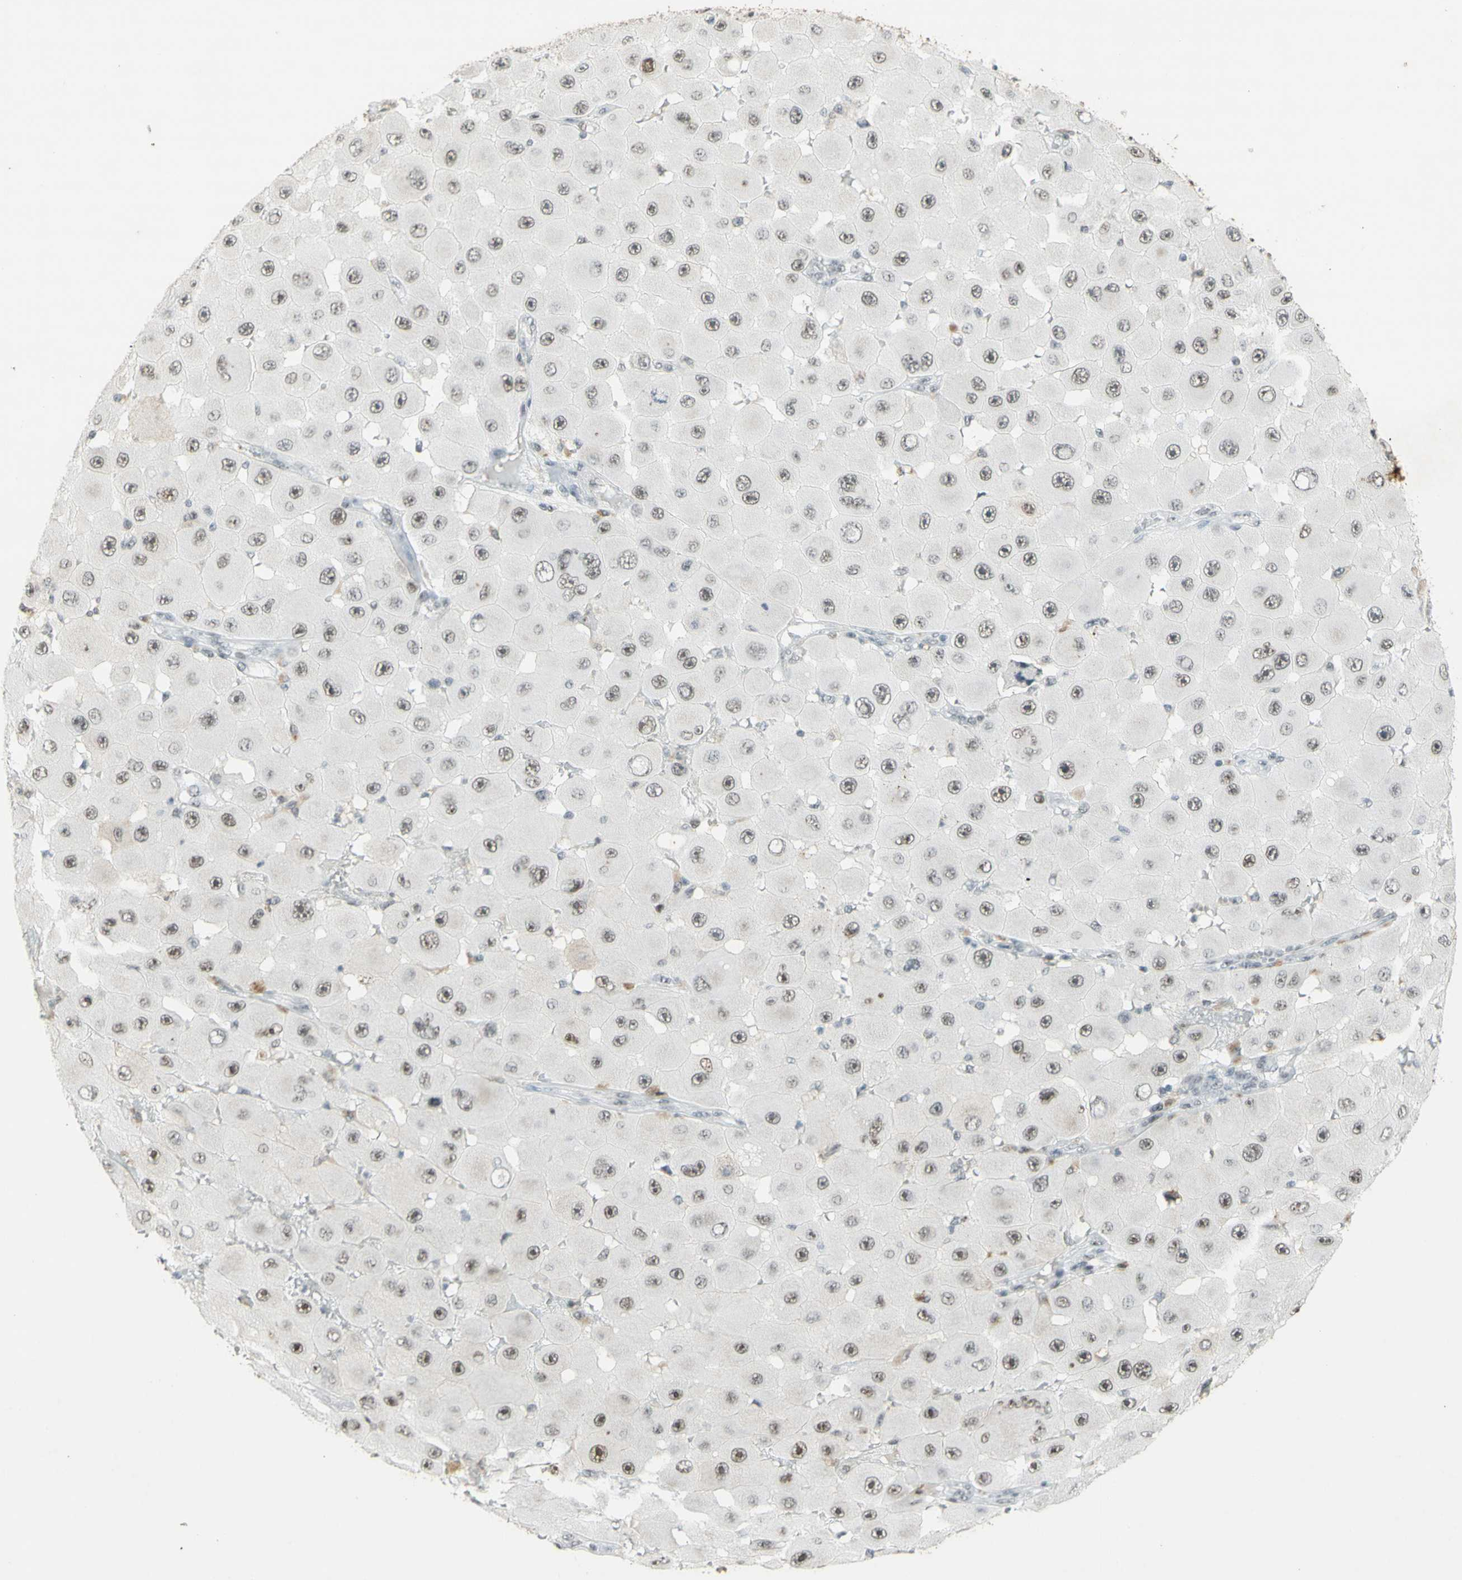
{"staining": {"intensity": "moderate", "quantity": ">75%", "location": "nuclear"}, "tissue": "melanoma", "cell_type": "Tumor cells", "image_type": "cancer", "snomed": [{"axis": "morphology", "description": "Malignant melanoma, NOS"}, {"axis": "topography", "description": "Skin"}], "caption": "This image demonstrates immunohistochemistry (IHC) staining of human melanoma, with medium moderate nuclear expression in approximately >75% of tumor cells.", "gene": "IRF1", "patient": {"sex": "female", "age": 81}}